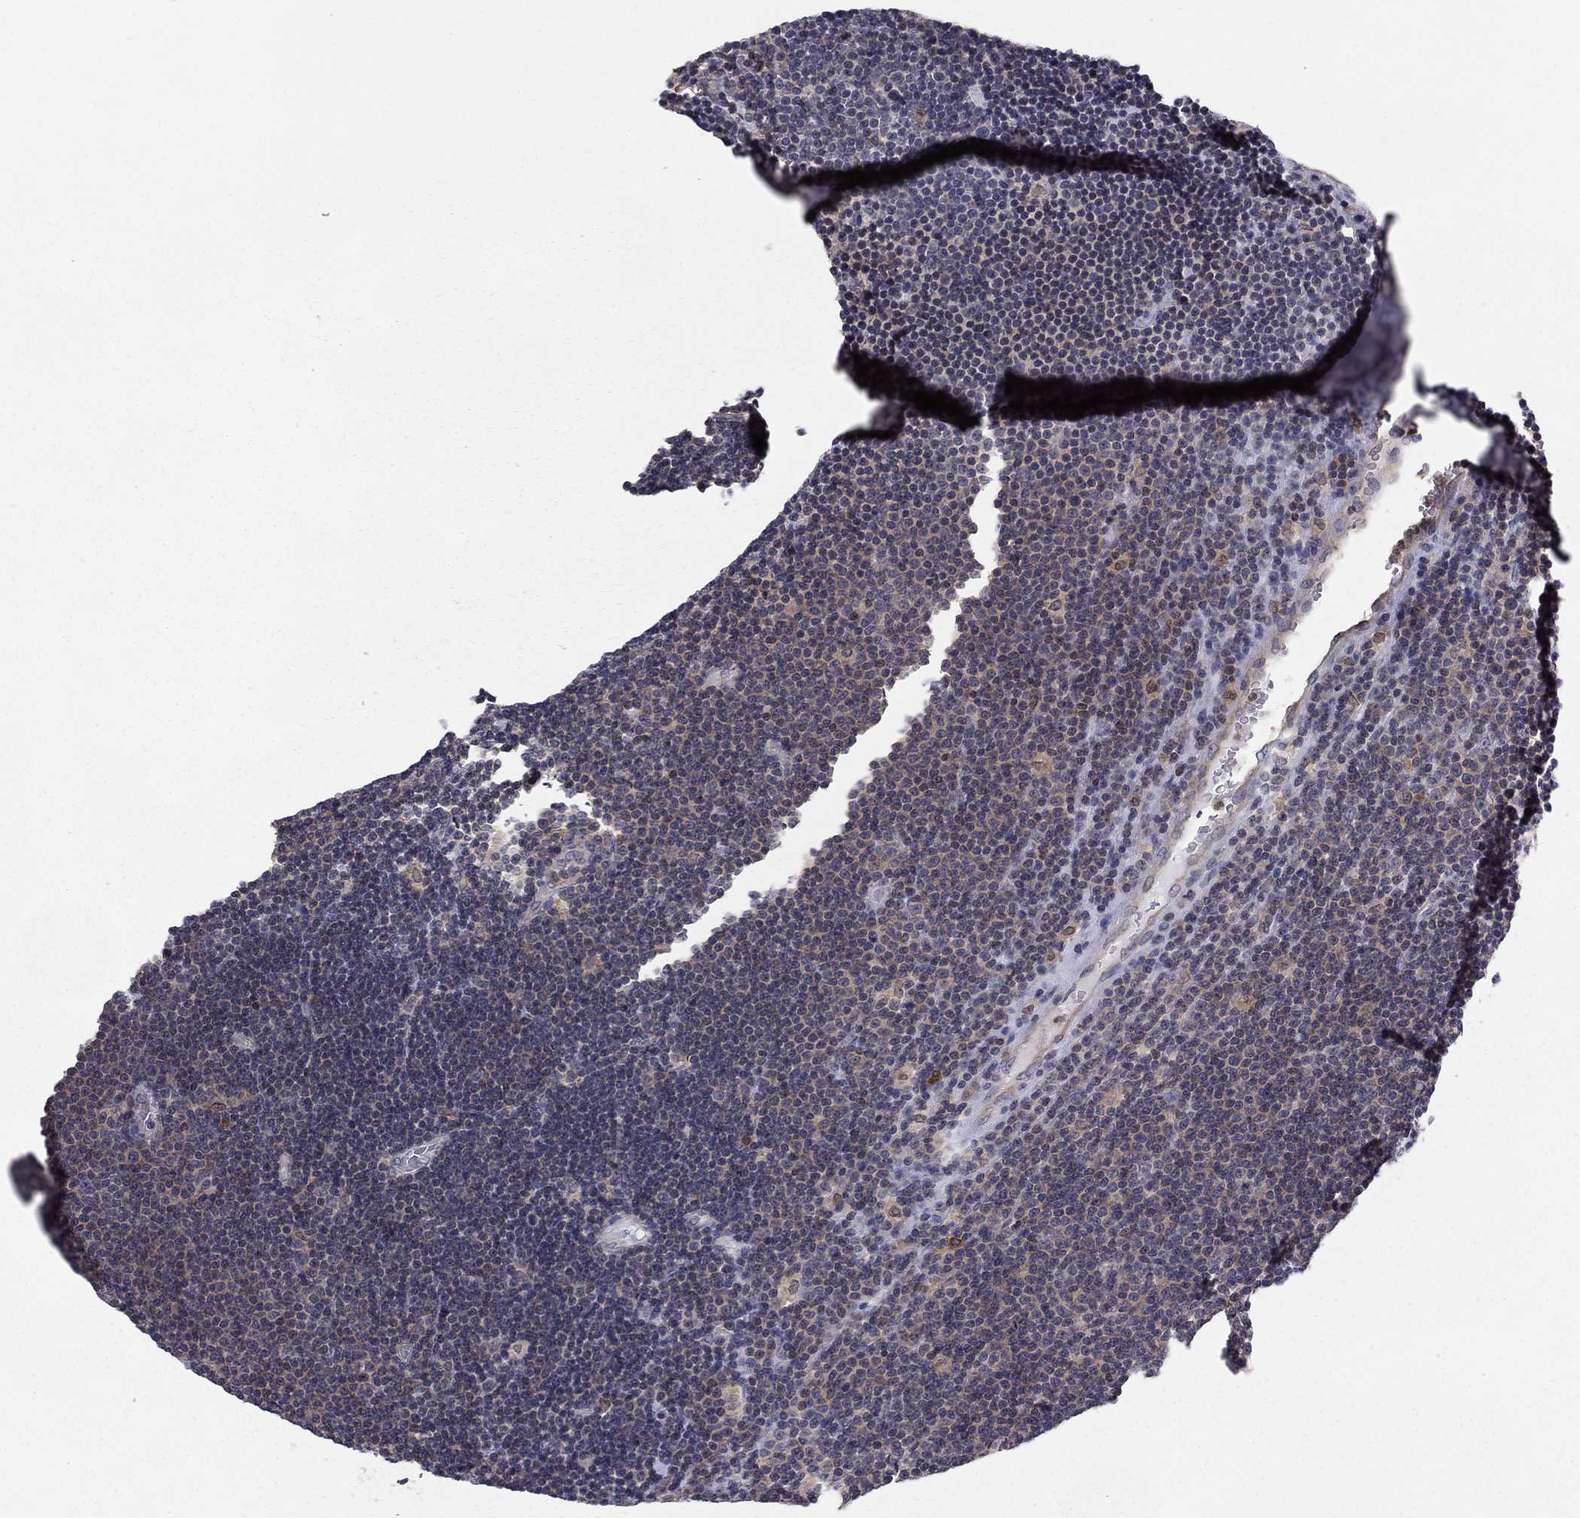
{"staining": {"intensity": "negative", "quantity": "none", "location": "none"}, "tissue": "lymphoma", "cell_type": "Tumor cells", "image_type": "cancer", "snomed": [{"axis": "morphology", "description": "Malignant lymphoma, non-Hodgkin's type, Low grade"}, {"axis": "topography", "description": "Brain"}], "caption": "High magnification brightfield microscopy of lymphoma stained with DAB (brown) and counterstained with hematoxylin (blue): tumor cells show no significant expression.", "gene": "PLCB2", "patient": {"sex": "female", "age": 66}}